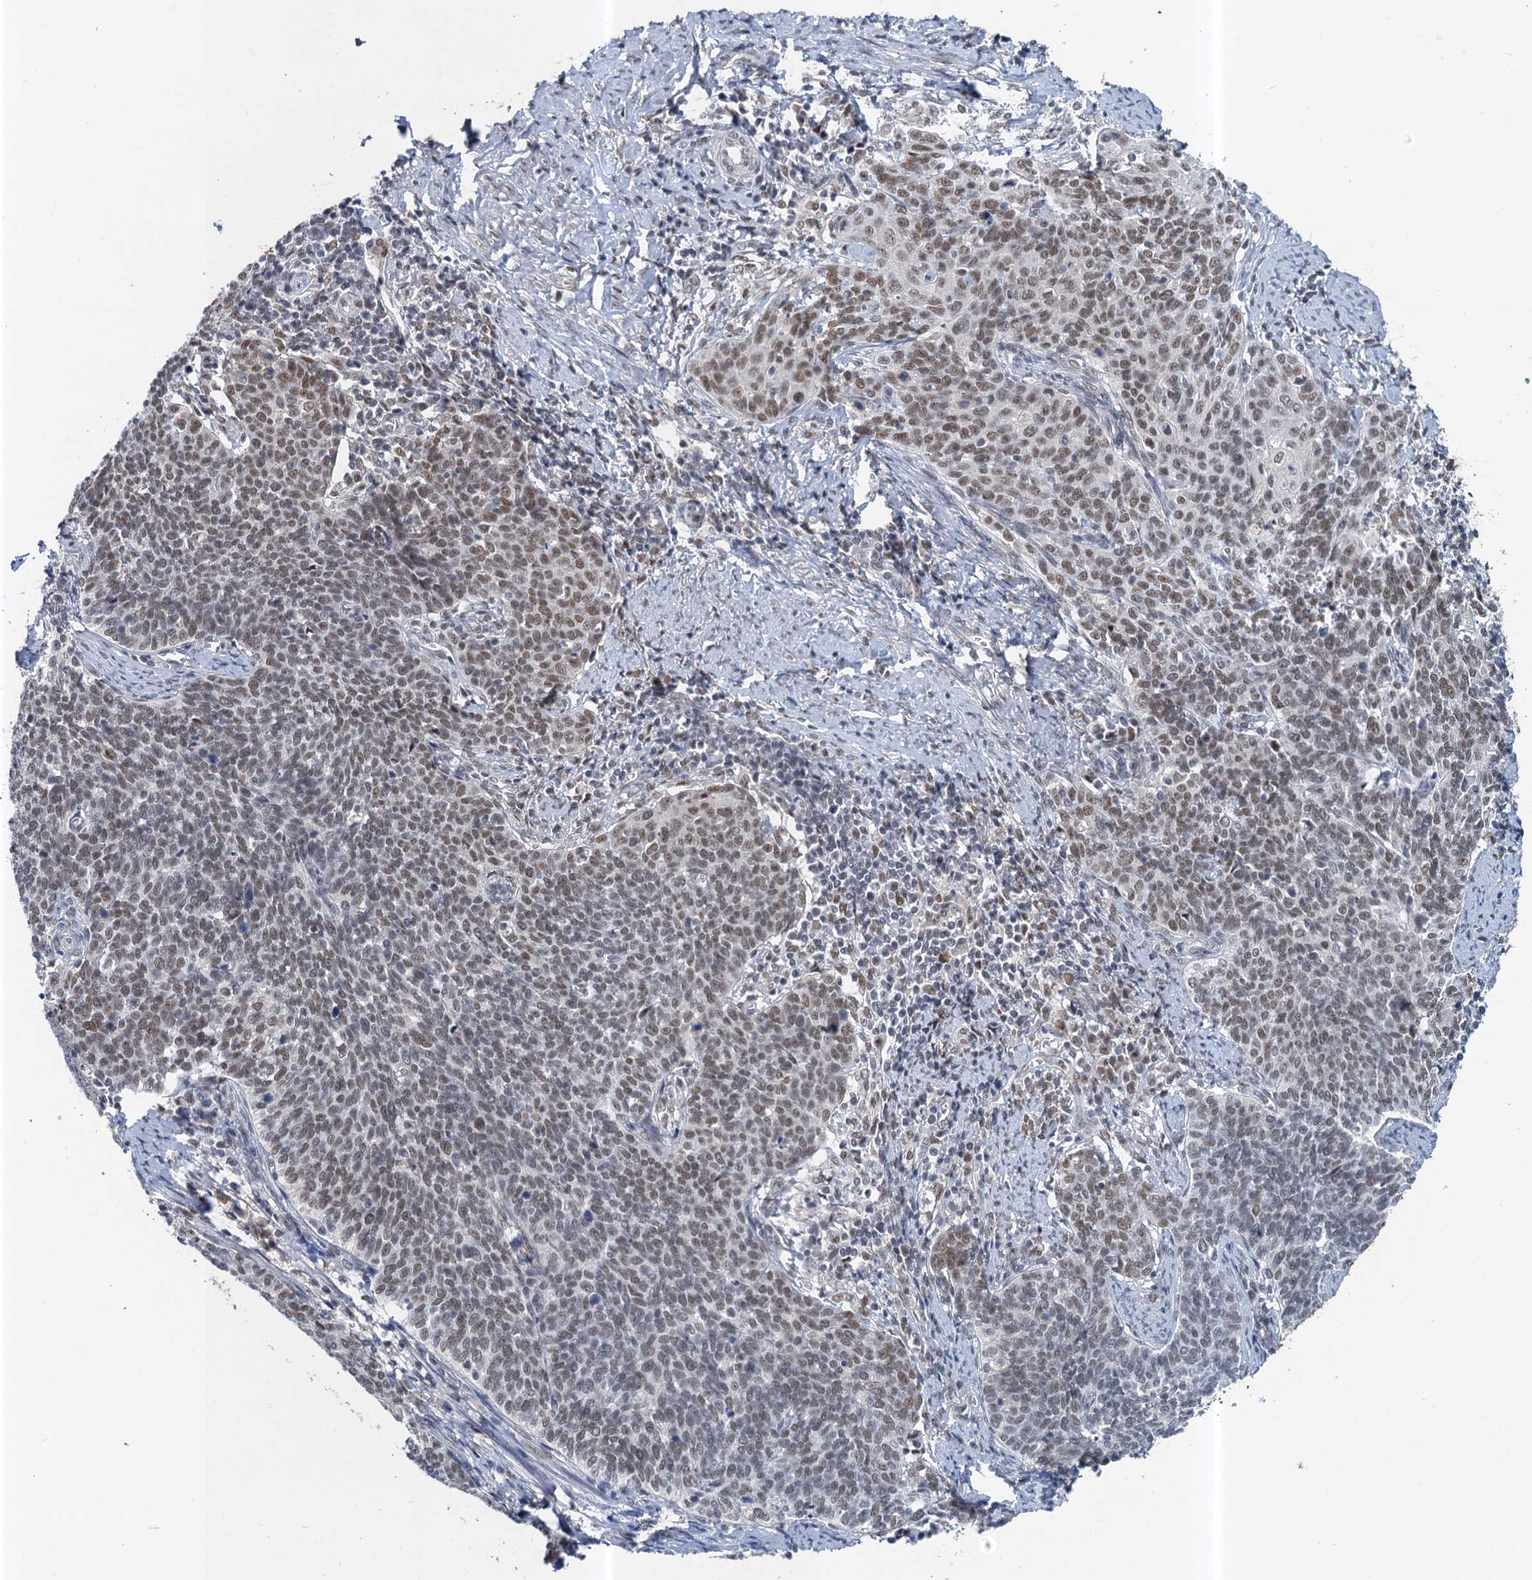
{"staining": {"intensity": "moderate", "quantity": "25%-75%", "location": "nuclear"}, "tissue": "cervical cancer", "cell_type": "Tumor cells", "image_type": "cancer", "snomed": [{"axis": "morphology", "description": "Squamous cell carcinoma, NOS"}, {"axis": "topography", "description": "Cervix"}], "caption": "Human cervical cancer stained for a protein (brown) displays moderate nuclear positive staining in about 25%-75% of tumor cells.", "gene": "CSTF3", "patient": {"sex": "female", "age": 39}}